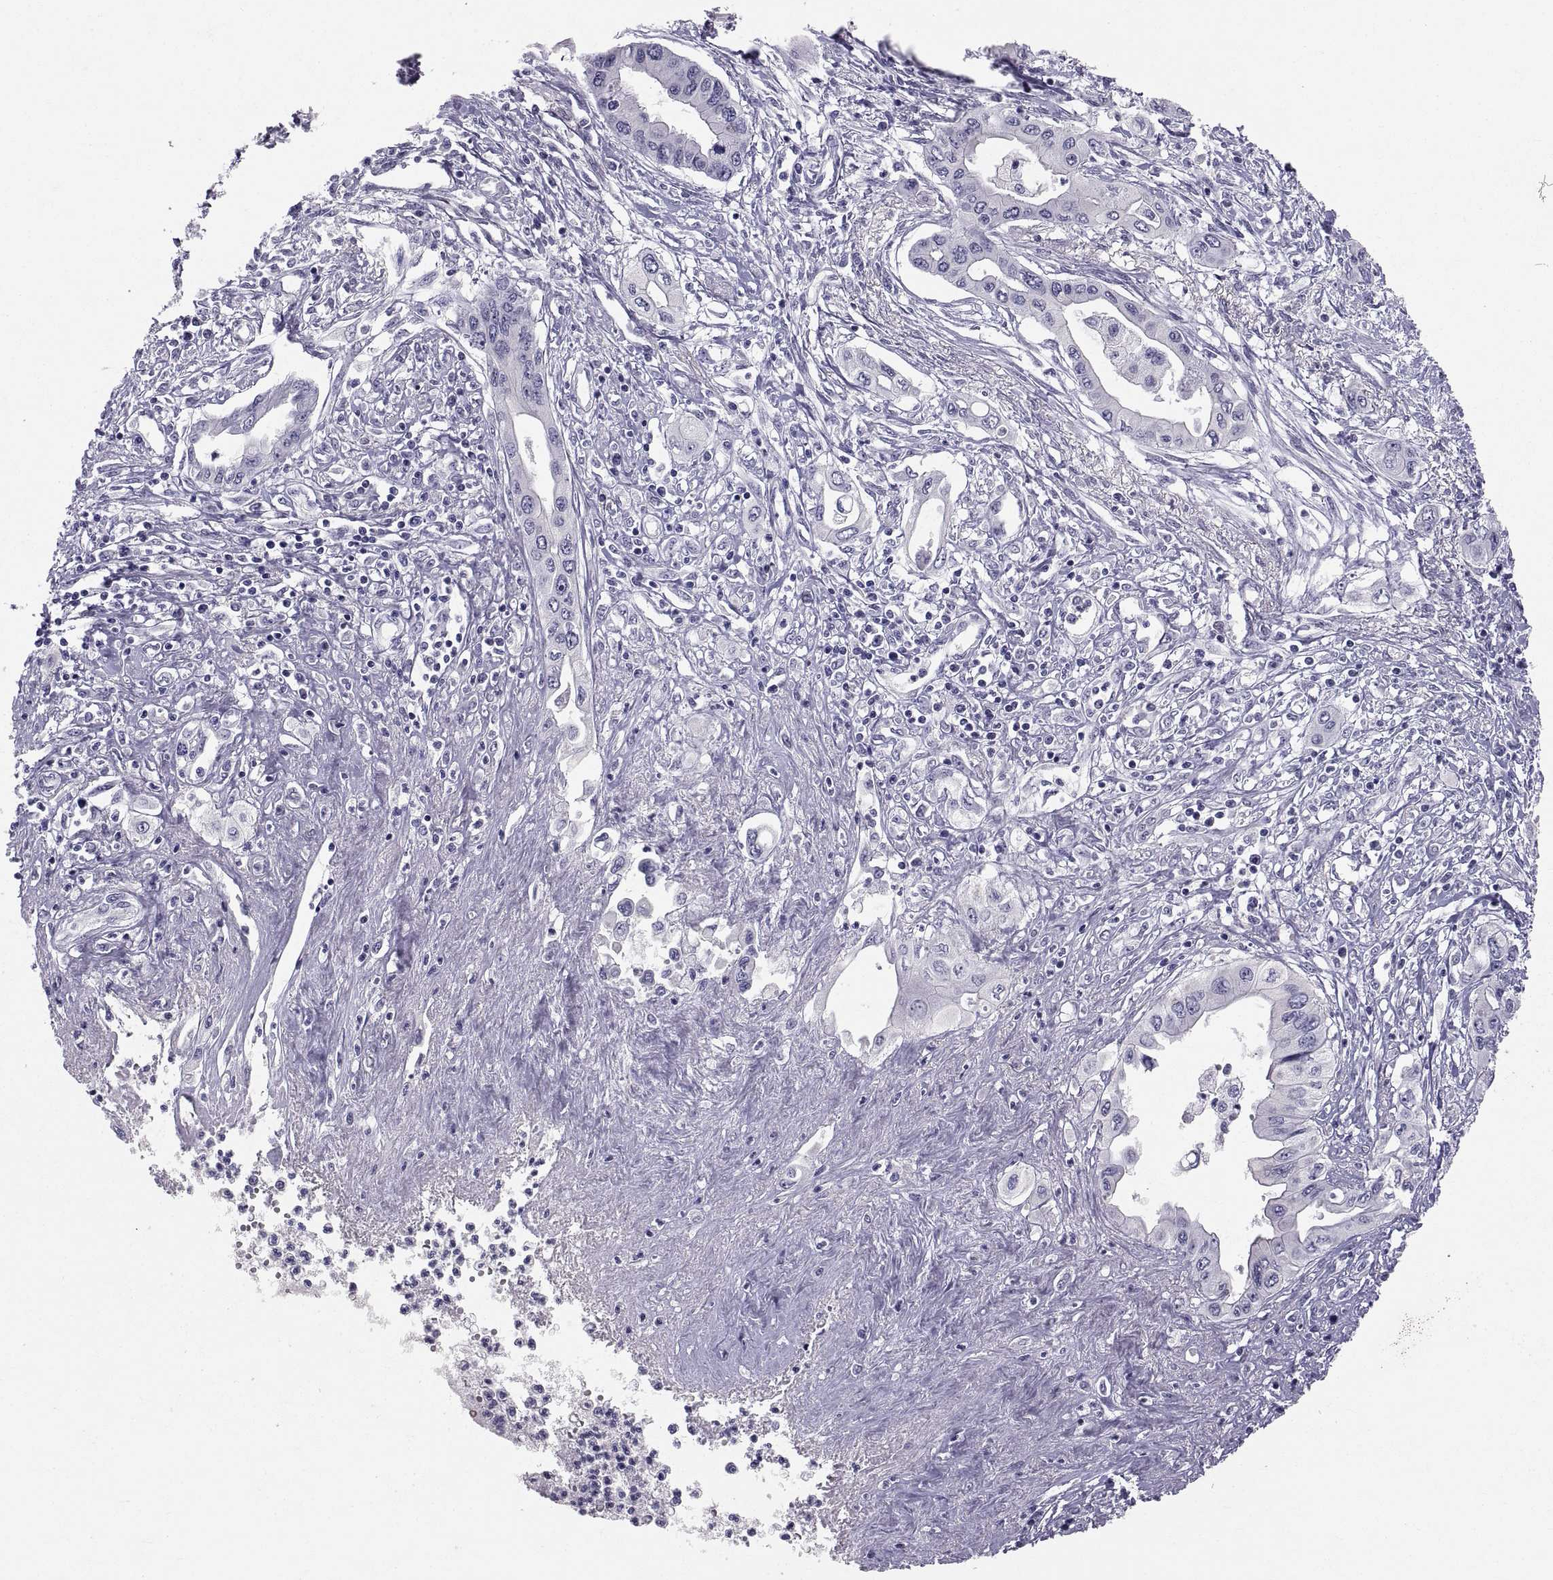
{"staining": {"intensity": "negative", "quantity": "none", "location": "none"}, "tissue": "pancreatic cancer", "cell_type": "Tumor cells", "image_type": "cancer", "snomed": [{"axis": "morphology", "description": "Adenocarcinoma, NOS"}, {"axis": "topography", "description": "Pancreas"}], "caption": "Adenocarcinoma (pancreatic) was stained to show a protein in brown. There is no significant positivity in tumor cells.", "gene": "PTN", "patient": {"sex": "female", "age": 62}}